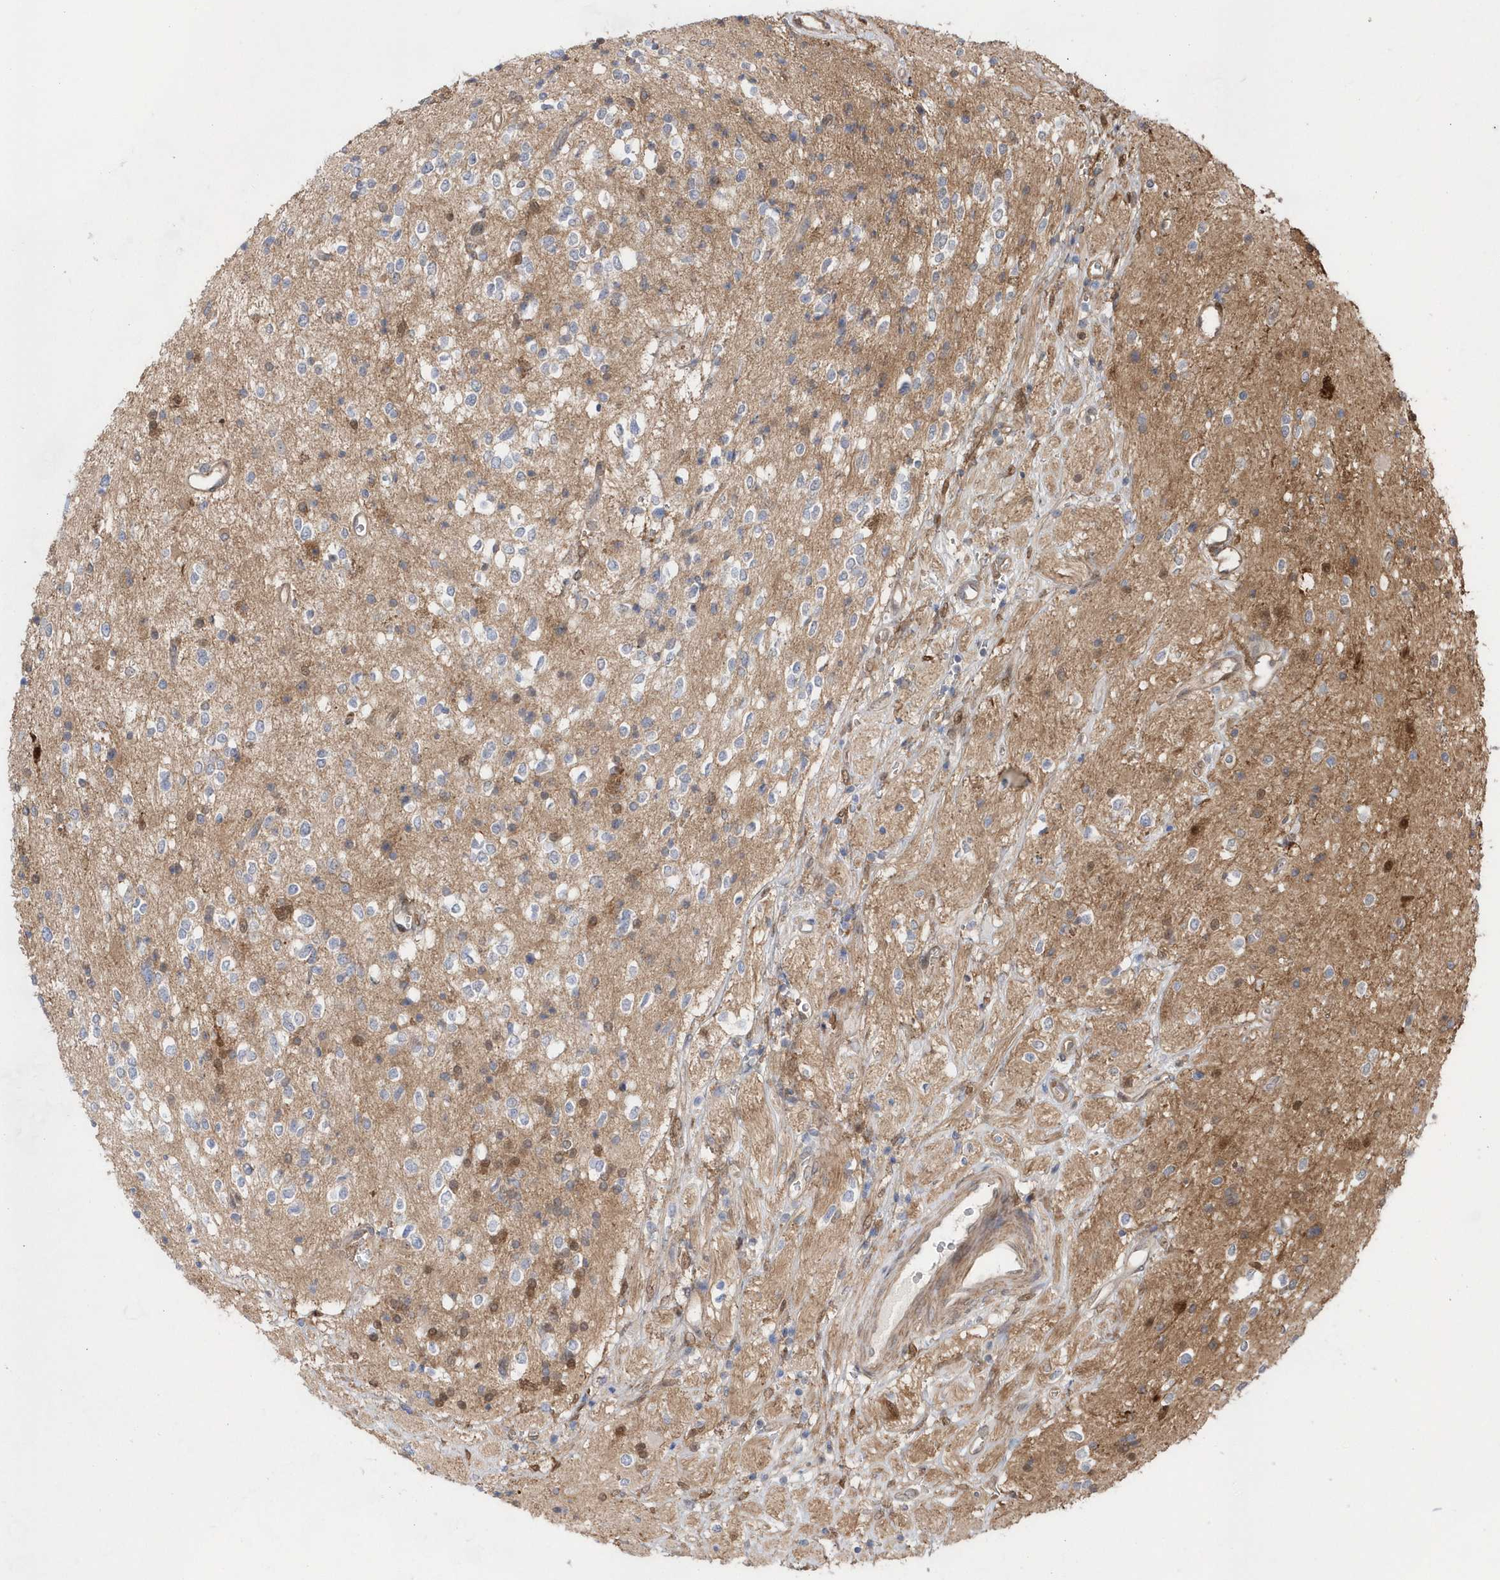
{"staining": {"intensity": "negative", "quantity": "none", "location": "none"}, "tissue": "glioma", "cell_type": "Tumor cells", "image_type": "cancer", "snomed": [{"axis": "morphology", "description": "Glioma, malignant, High grade"}, {"axis": "topography", "description": "Brain"}], "caption": "An immunohistochemistry photomicrograph of glioma is shown. There is no staining in tumor cells of glioma.", "gene": "BDH2", "patient": {"sex": "male", "age": 34}}